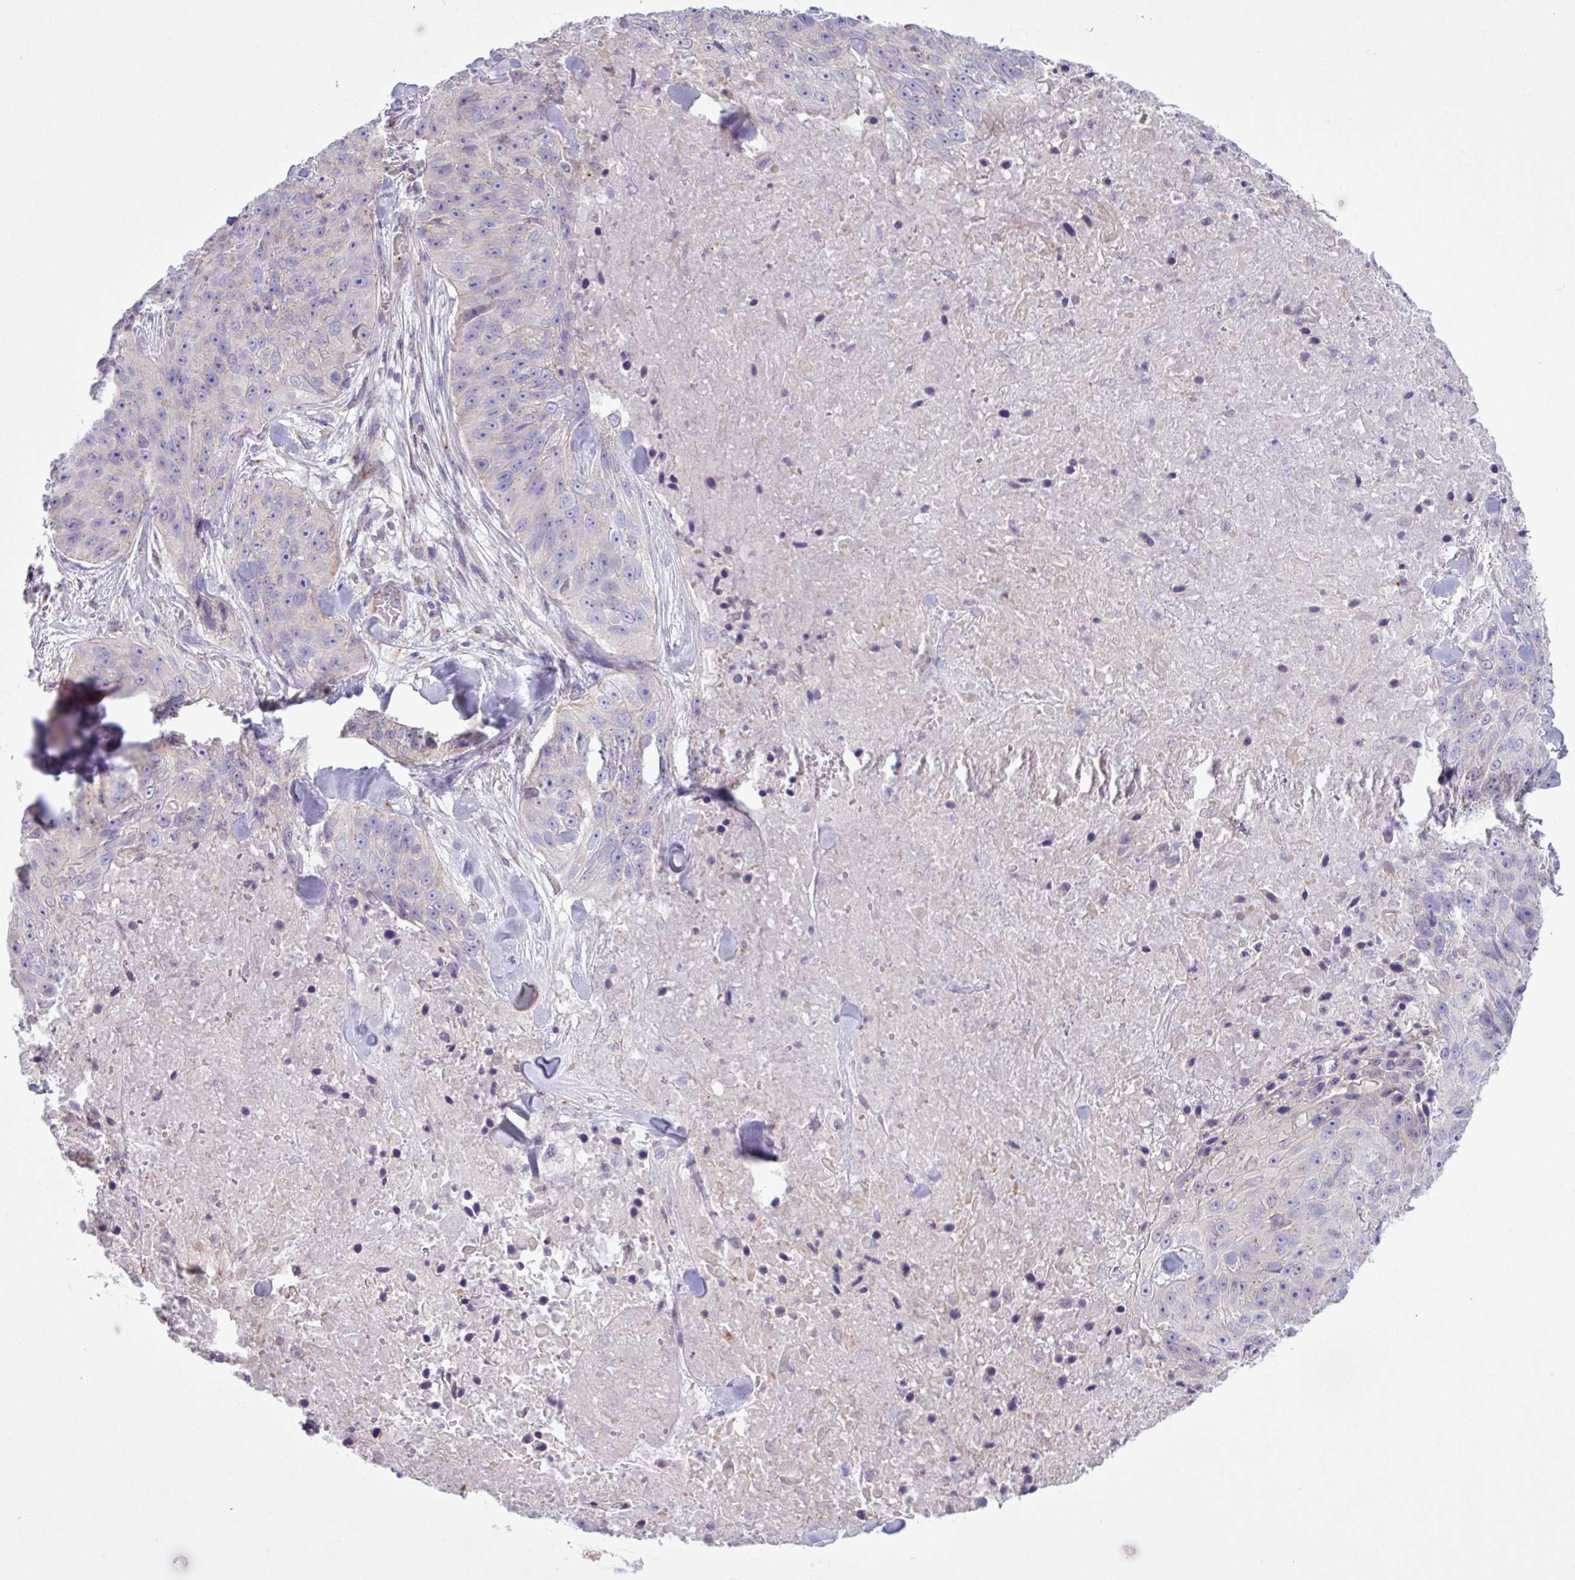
{"staining": {"intensity": "negative", "quantity": "none", "location": "none"}, "tissue": "skin cancer", "cell_type": "Tumor cells", "image_type": "cancer", "snomed": [{"axis": "morphology", "description": "Squamous cell carcinoma, NOS"}, {"axis": "topography", "description": "Skin"}], "caption": "Histopathology image shows no significant protein staining in tumor cells of skin cancer (squamous cell carcinoma). (DAB (3,3'-diaminobenzidine) IHC with hematoxylin counter stain).", "gene": "SPINK8", "patient": {"sex": "female", "age": 87}}